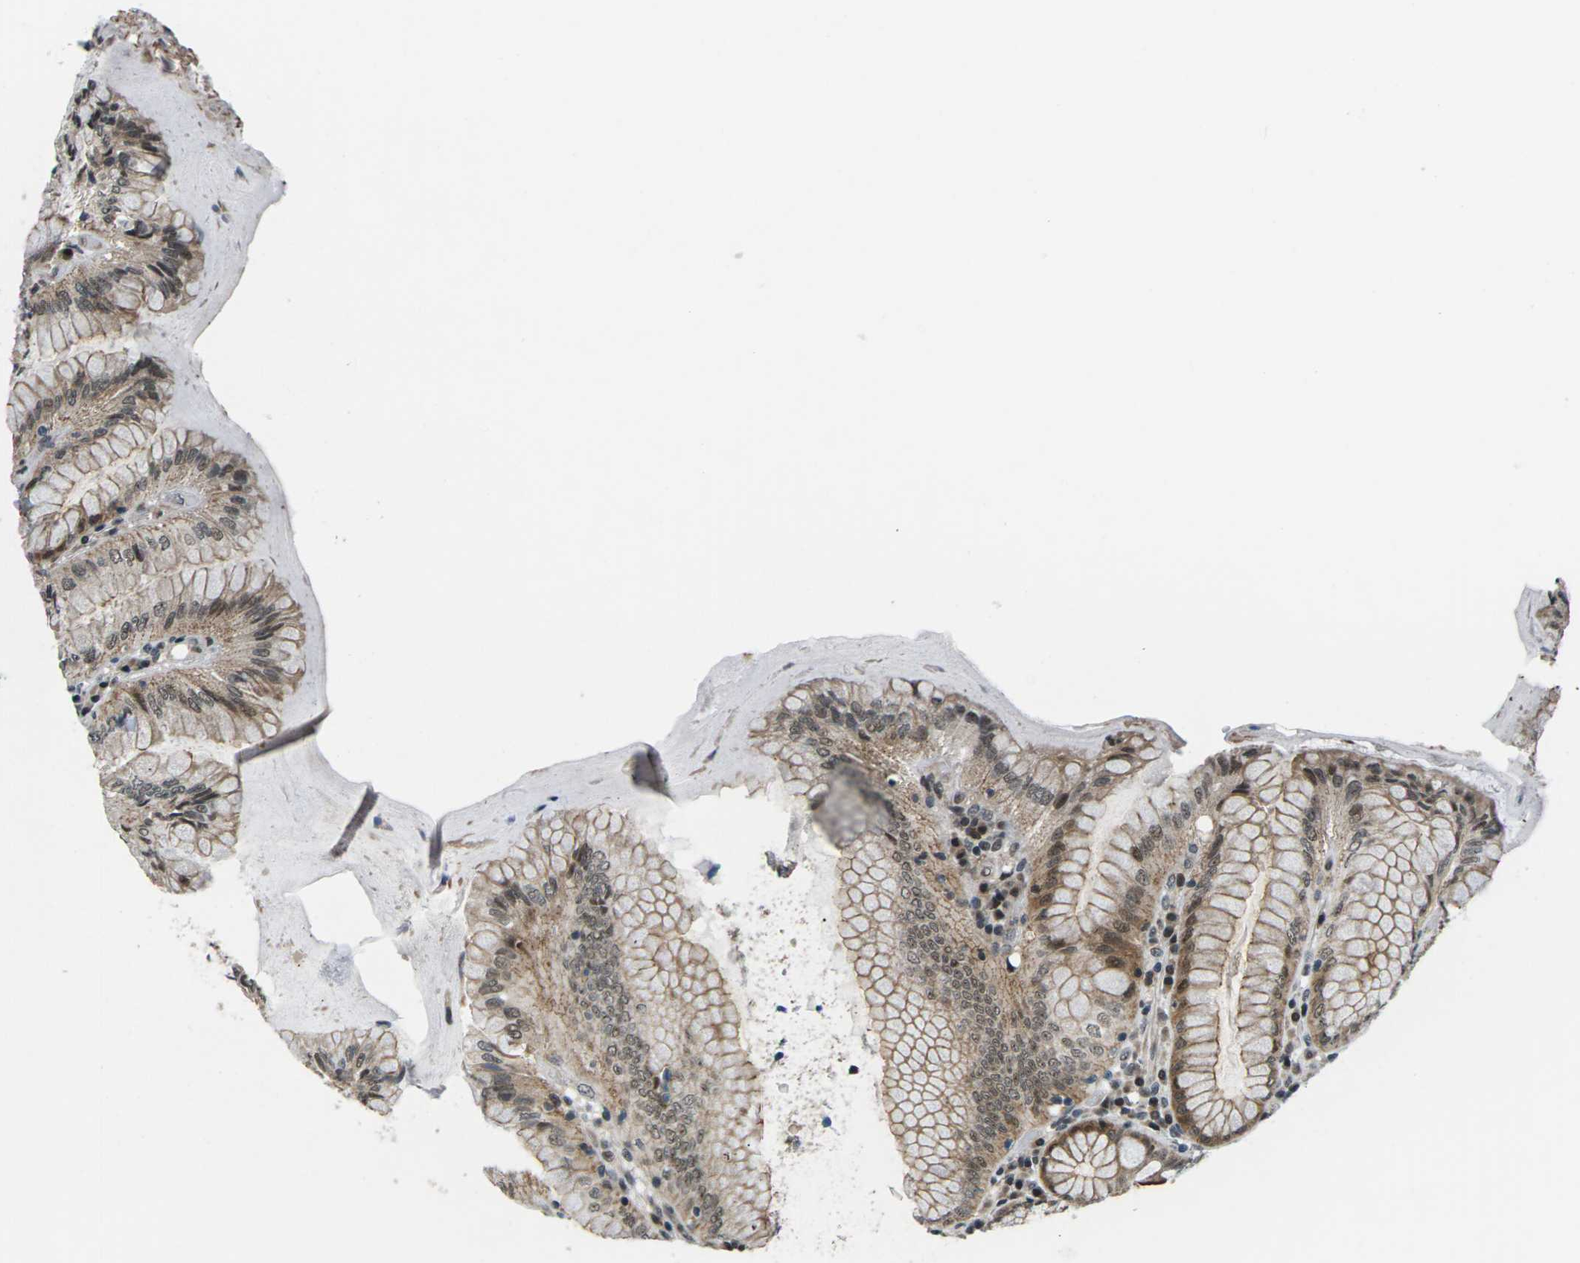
{"staining": {"intensity": "moderate", "quantity": "25%-75%", "location": "cytoplasmic/membranous,nuclear"}, "tissue": "stomach", "cell_type": "Glandular cells", "image_type": "normal", "snomed": [{"axis": "morphology", "description": "Normal tissue, NOS"}, {"axis": "topography", "description": "Stomach, lower"}], "caption": "Immunohistochemistry (IHC) of normal stomach reveals medium levels of moderate cytoplasmic/membranous,nuclear positivity in approximately 25%-75% of glandular cells. The staining is performed using DAB brown chromogen to label protein expression. The nuclei are counter-stained blue using hematoxylin.", "gene": "UBE2S", "patient": {"sex": "female", "age": 76}}